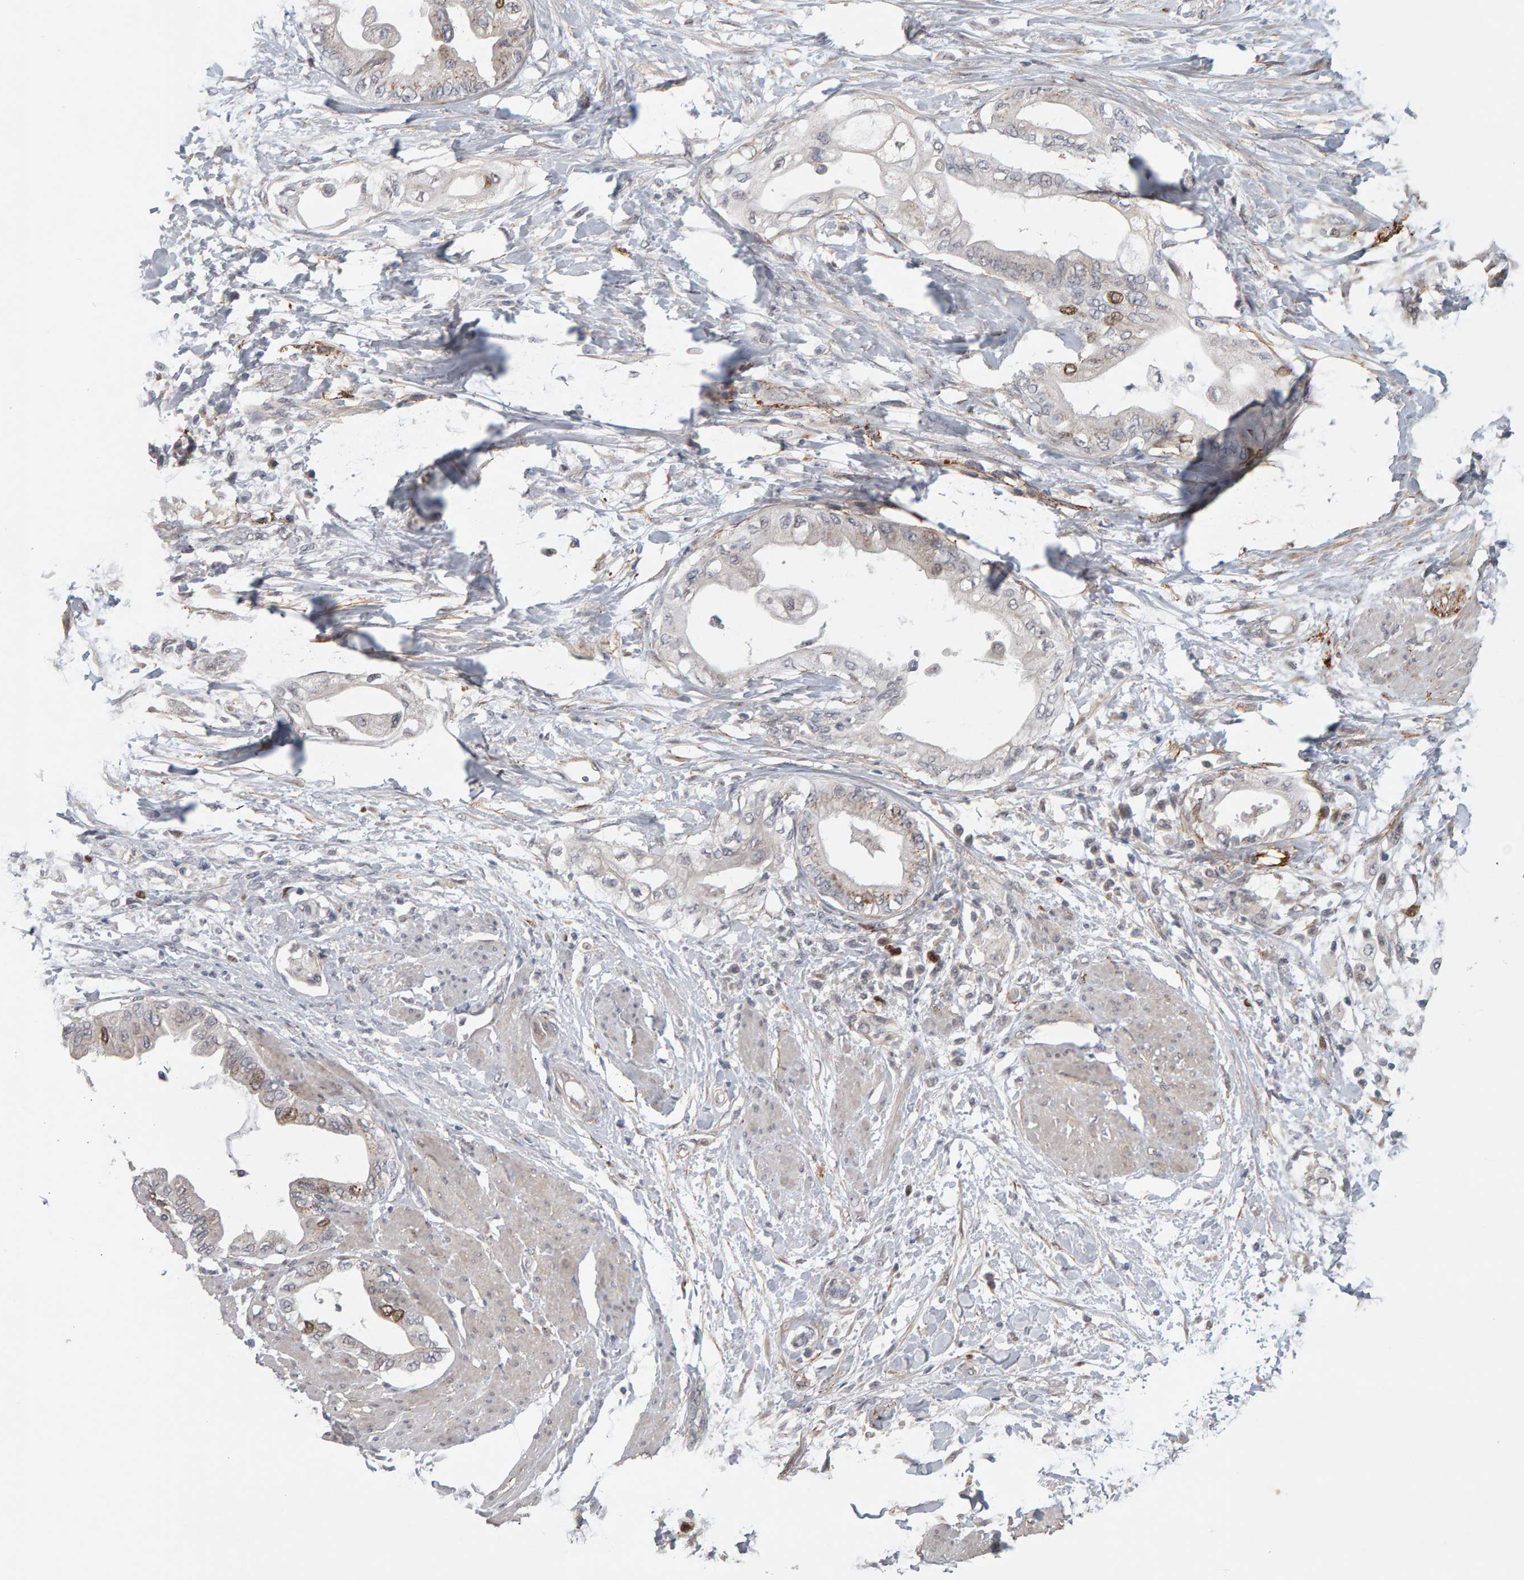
{"staining": {"intensity": "moderate", "quantity": "<25%", "location": "cytoplasmic/membranous,nuclear"}, "tissue": "pancreatic cancer", "cell_type": "Tumor cells", "image_type": "cancer", "snomed": [{"axis": "morphology", "description": "Normal tissue, NOS"}, {"axis": "morphology", "description": "Adenocarcinoma, NOS"}, {"axis": "topography", "description": "Pancreas"}, {"axis": "topography", "description": "Duodenum"}], "caption": "About <25% of tumor cells in human adenocarcinoma (pancreatic) demonstrate moderate cytoplasmic/membranous and nuclear protein staining as visualized by brown immunohistochemical staining.", "gene": "CDCA5", "patient": {"sex": "female", "age": 60}}